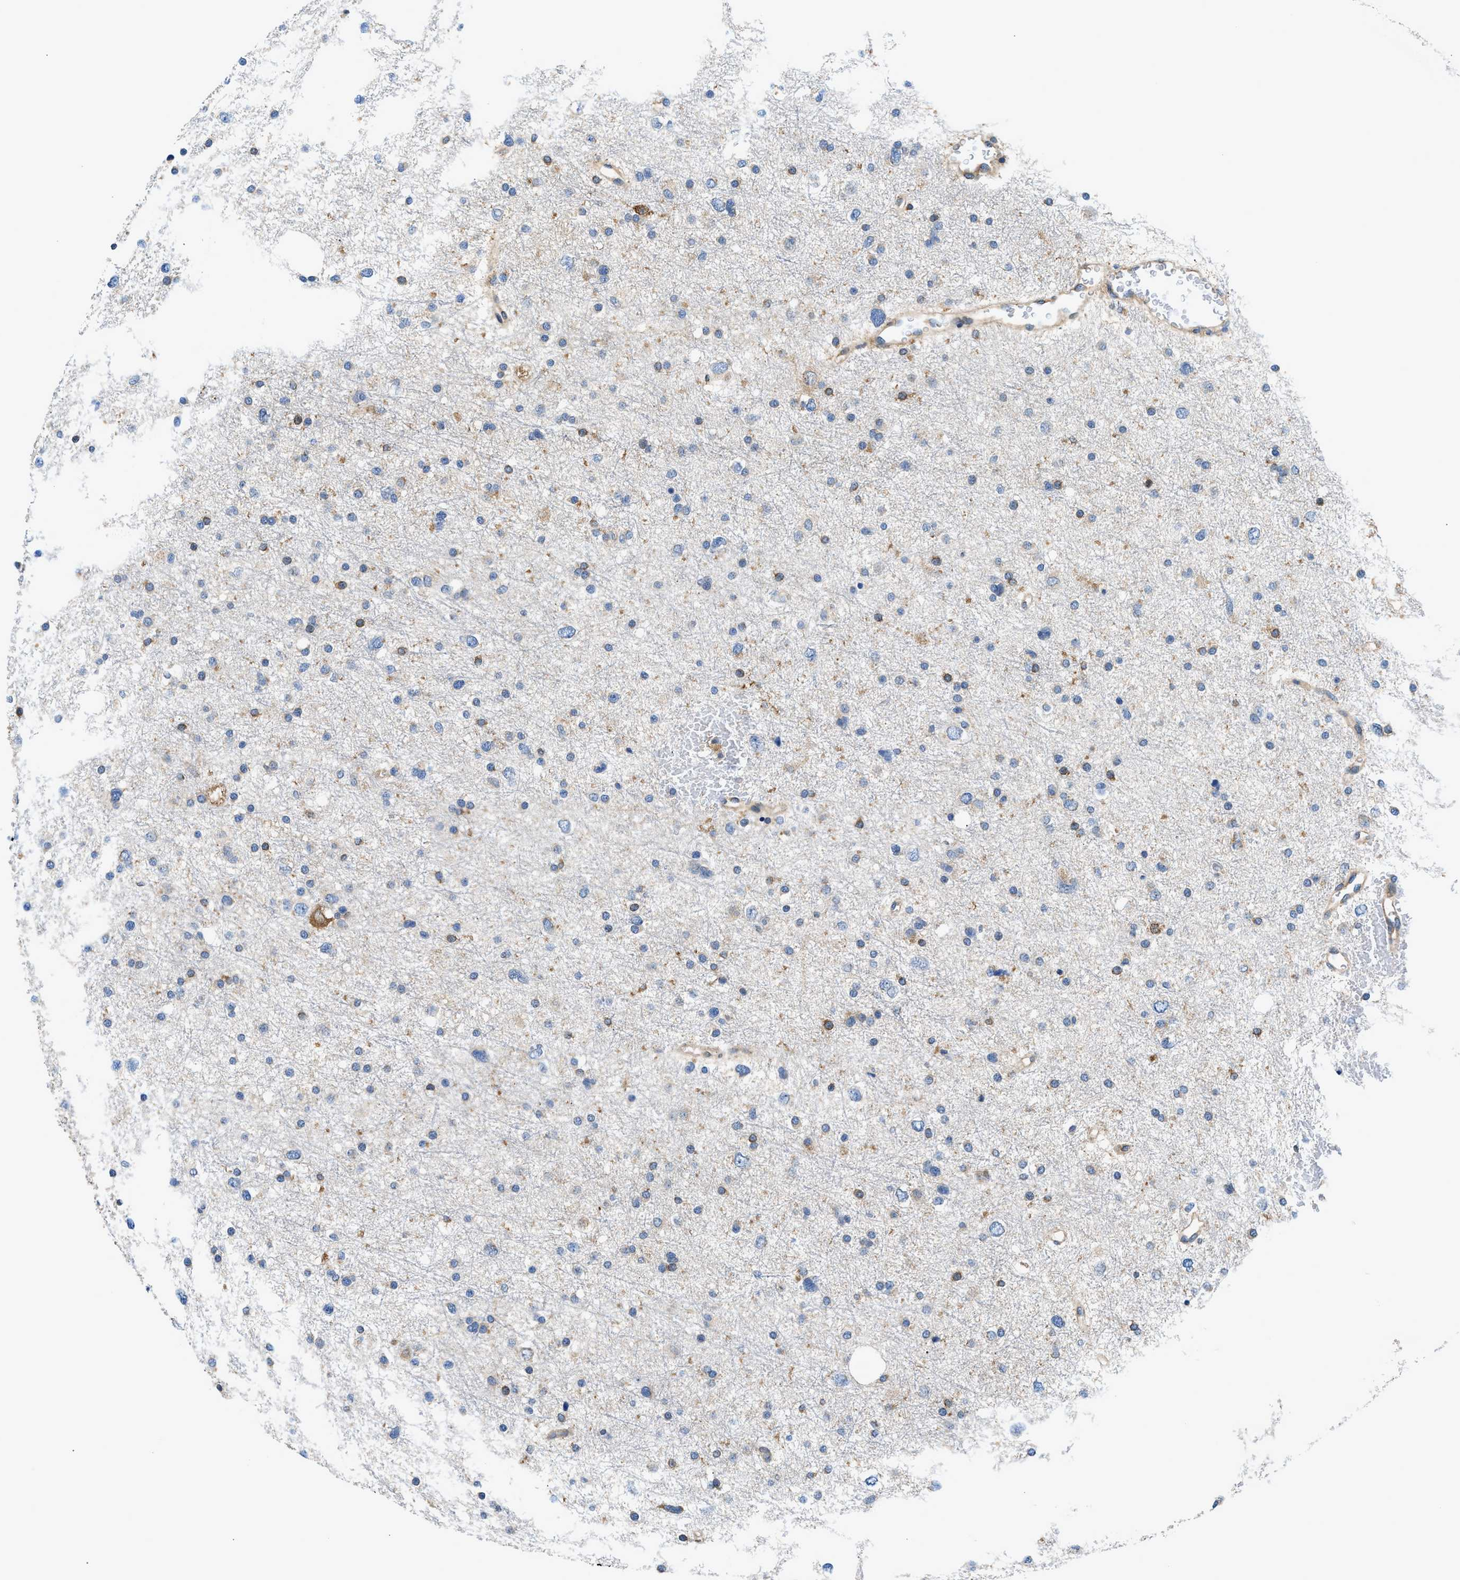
{"staining": {"intensity": "moderate", "quantity": "<25%", "location": "cytoplasmic/membranous"}, "tissue": "glioma", "cell_type": "Tumor cells", "image_type": "cancer", "snomed": [{"axis": "morphology", "description": "Glioma, malignant, Low grade"}, {"axis": "topography", "description": "Brain"}], "caption": "IHC of human malignant glioma (low-grade) shows low levels of moderate cytoplasmic/membranous positivity in approximately <25% of tumor cells. (Brightfield microscopy of DAB IHC at high magnification).", "gene": "LPIN2", "patient": {"sex": "female", "age": 37}}